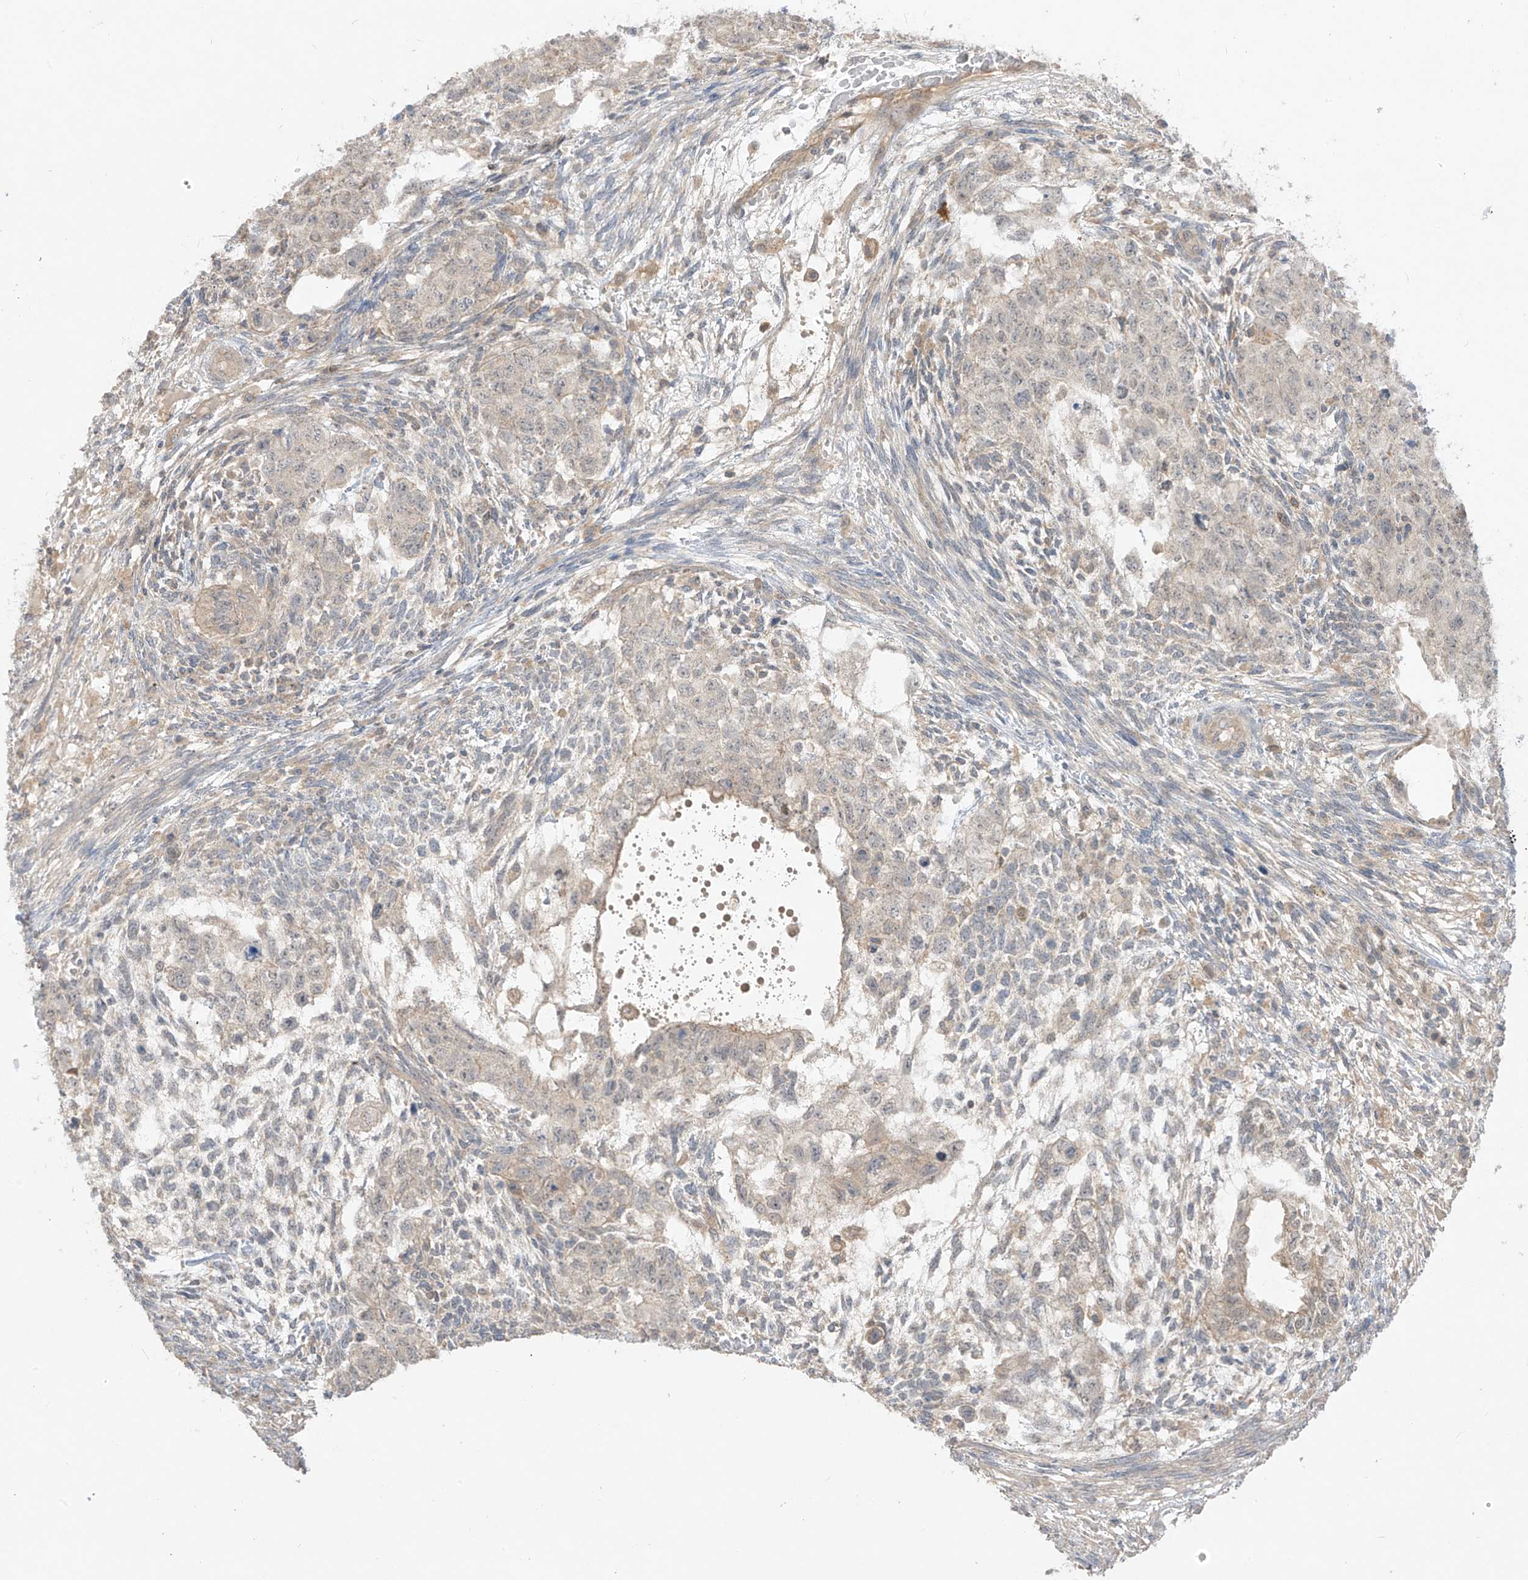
{"staining": {"intensity": "negative", "quantity": "none", "location": "none"}, "tissue": "testis cancer", "cell_type": "Tumor cells", "image_type": "cancer", "snomed": [{"axis": "morphology", "description": "Normal tissue, NOS"}, {"axis": "morphology", "description": "Carcinoma, Embryonal, NOS"}, {"axis": "topography", "description": "Testis"}], "caption": "DAB (3,3'-diaminobenzidine) immunohistochemical staining of human testis cancer (embryonal carcinoma) exhibits no significant staining in tumor cells.", "gene": "ANGEL2", "patient": {"sex": "male", "age": 36}}